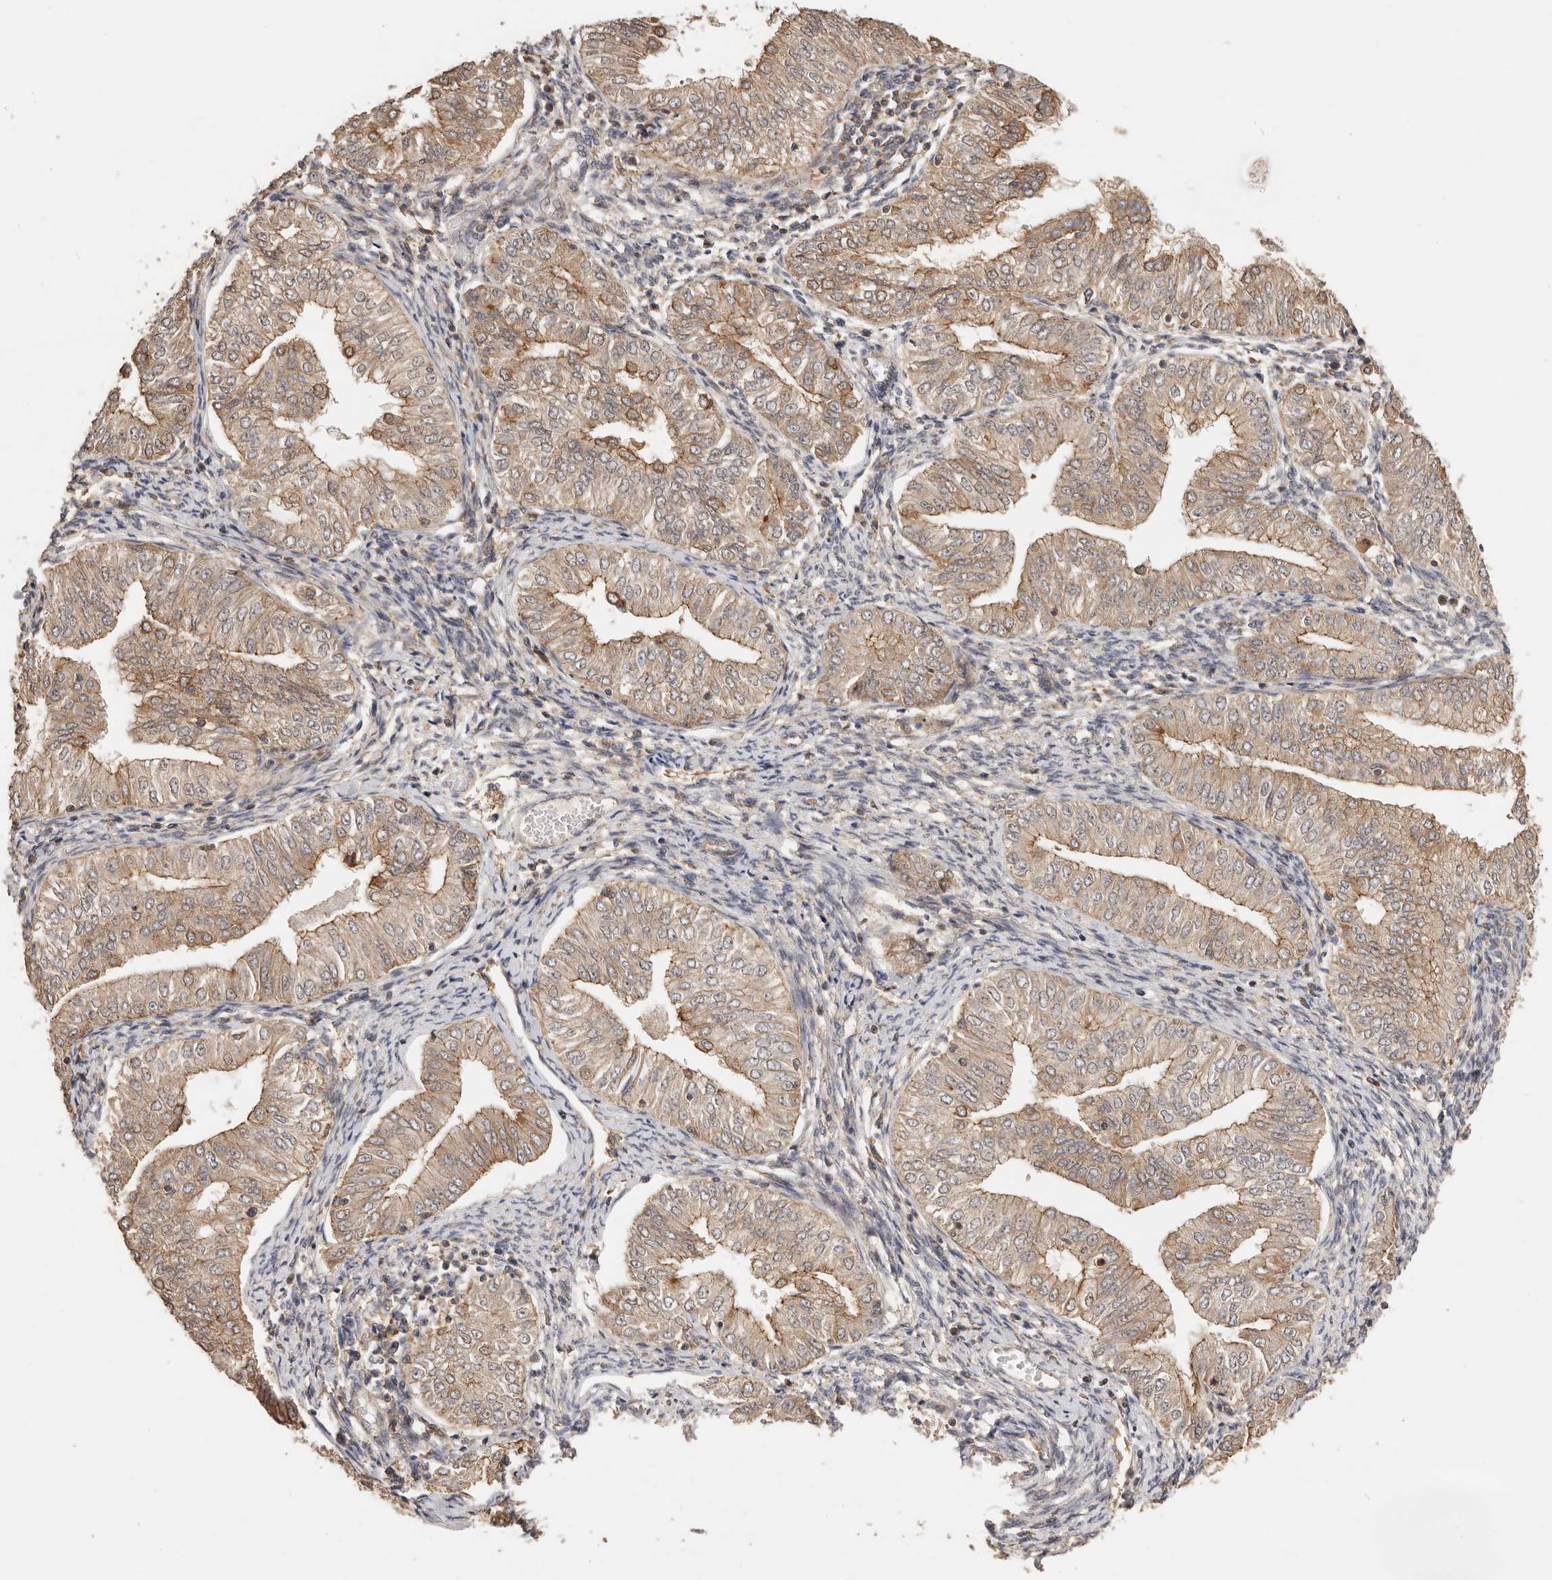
{"staining": {"intensity": "moderate", "quantity": ">75%", "location": "cytoplasmic/membranous"}, "tissue": "endometrial cancer", "cell_type": "Tumor cells", "image_type": "cancer", "snomed": [{"axis": "morphology", "description": "Normal tissue, NOS"}, {"axis": "morphology", "description": "Adenocarcinoma, NOS"}, {"axis": "topography", "description": "Endometrium"}], "caption": "Protein expression analysis of endometrial cancer (adenocarcinoma) exhibits moderate cytoplasmic/membranous staining in approximately >75% of tumor cells. The protein is shown in brown color, while the nuclei are stained blue.", "gene": "AFDN", "patient": {"sex": "female", "age": 53}}